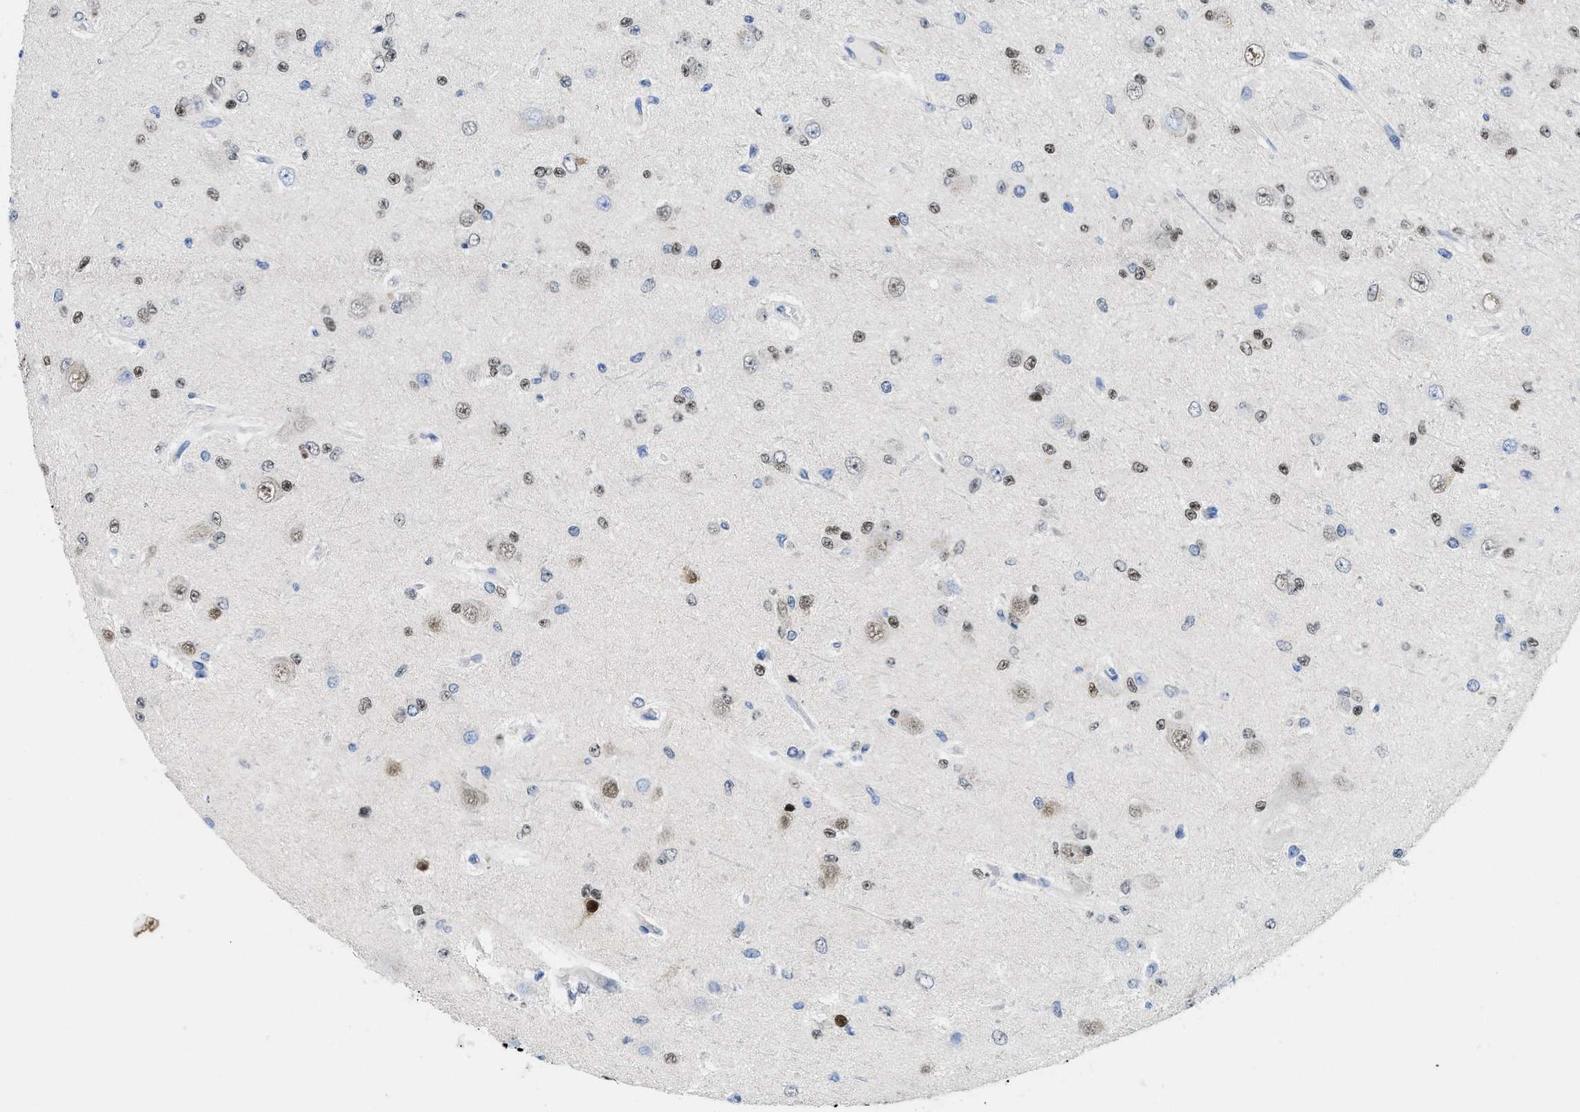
{"staining": {"intensity": "moderate", "quantity": "25%-75%", "location": "nuclear"}, "tissue": "glioma", "cell_type": "Tumor cells", "image_type": "cancer", "snomed": [{"axis": "morphology", "description": "Glioma, malignant, Low grade"}, {"axis": "topography", "description": "Brain"}], "caption": "Malignant glioma (low-grade) stained for a protein displays moderate nuclear positivity in tumor cells.", "gene": "NFIX", "patient": {"sex": "male", "age": 38}}